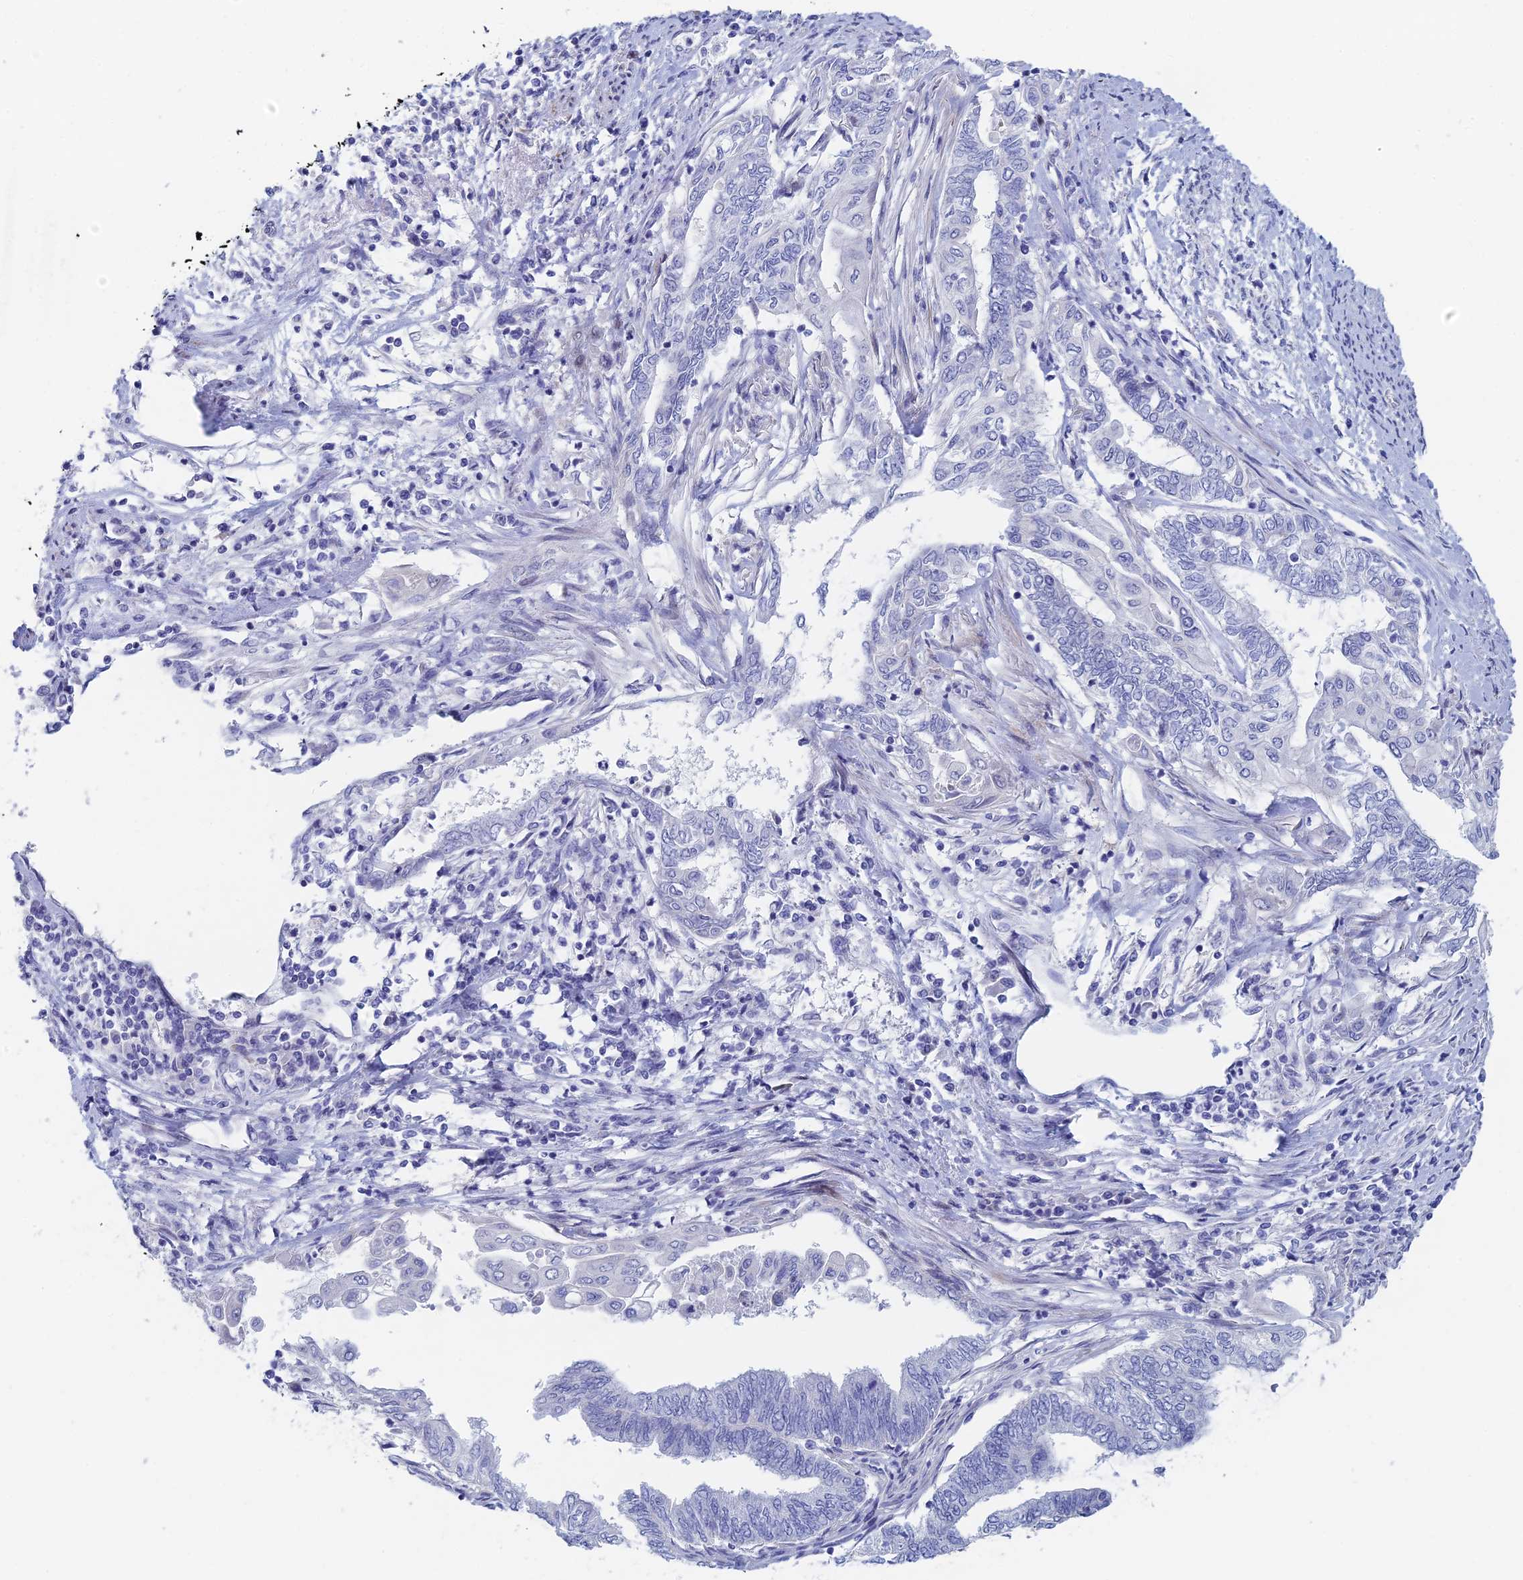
{"staining": {"intensity": "negative", "quantity": "none", "location": "none"}, "tissue": "endometrial cancer", "cell_type": "Tumor cells", "image_type": "cancer", "snomed": [{"axis": "morphology", "description": "Adenocarcinoma, NOS"}, {"axis": "topography", "description": "Uterus"}, {"axis": "topography", "description": "Endometrium"}], "caption": "Tumor cells show no significant expression in endometrial cancer (adenocarcinoma).", "gene": "DRGX", "patient": {"sex": "female", "age": 70}}